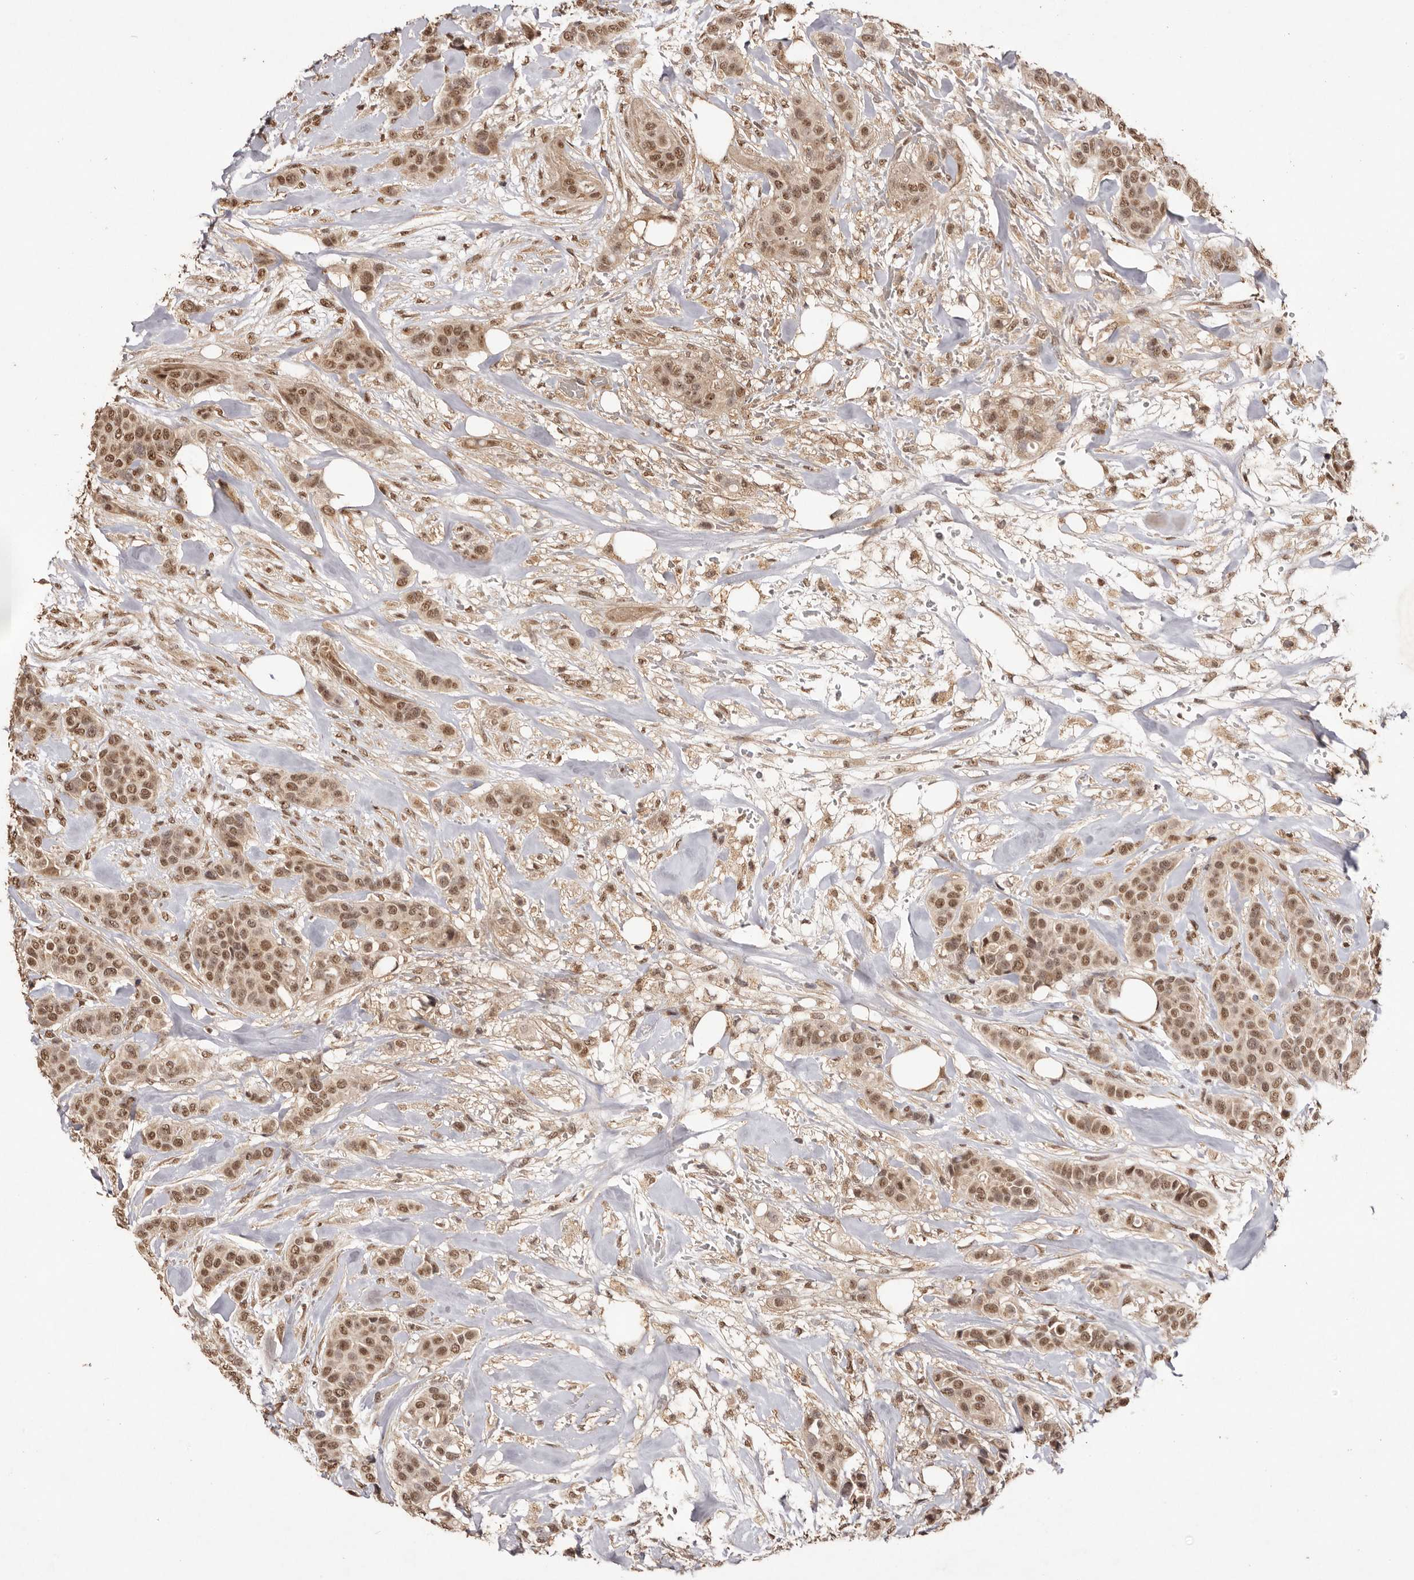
{"staining": {"intensity": "moderate", "quantity": ">75%", "location": "cytoplasmic/membranous,nuclear"}, "tissue": "breast cancer", "cell_type": "Tumor cells", "image_type": "cancer", "snomed": [{"axis": "morphology", "description": "Lobular carcinoma"}, {"axis": "topography", "description": "Breast"}], "caption": "Moderate cytoplasmic/membranous and nuclear positivity for a protein is appreciated in approximately >75% of tumor cells of breast lobular carcinoma using immunohistochemistry (IHC).", "gene": "NOTCH1", "patient": {"sex": "female", "age": 51}}